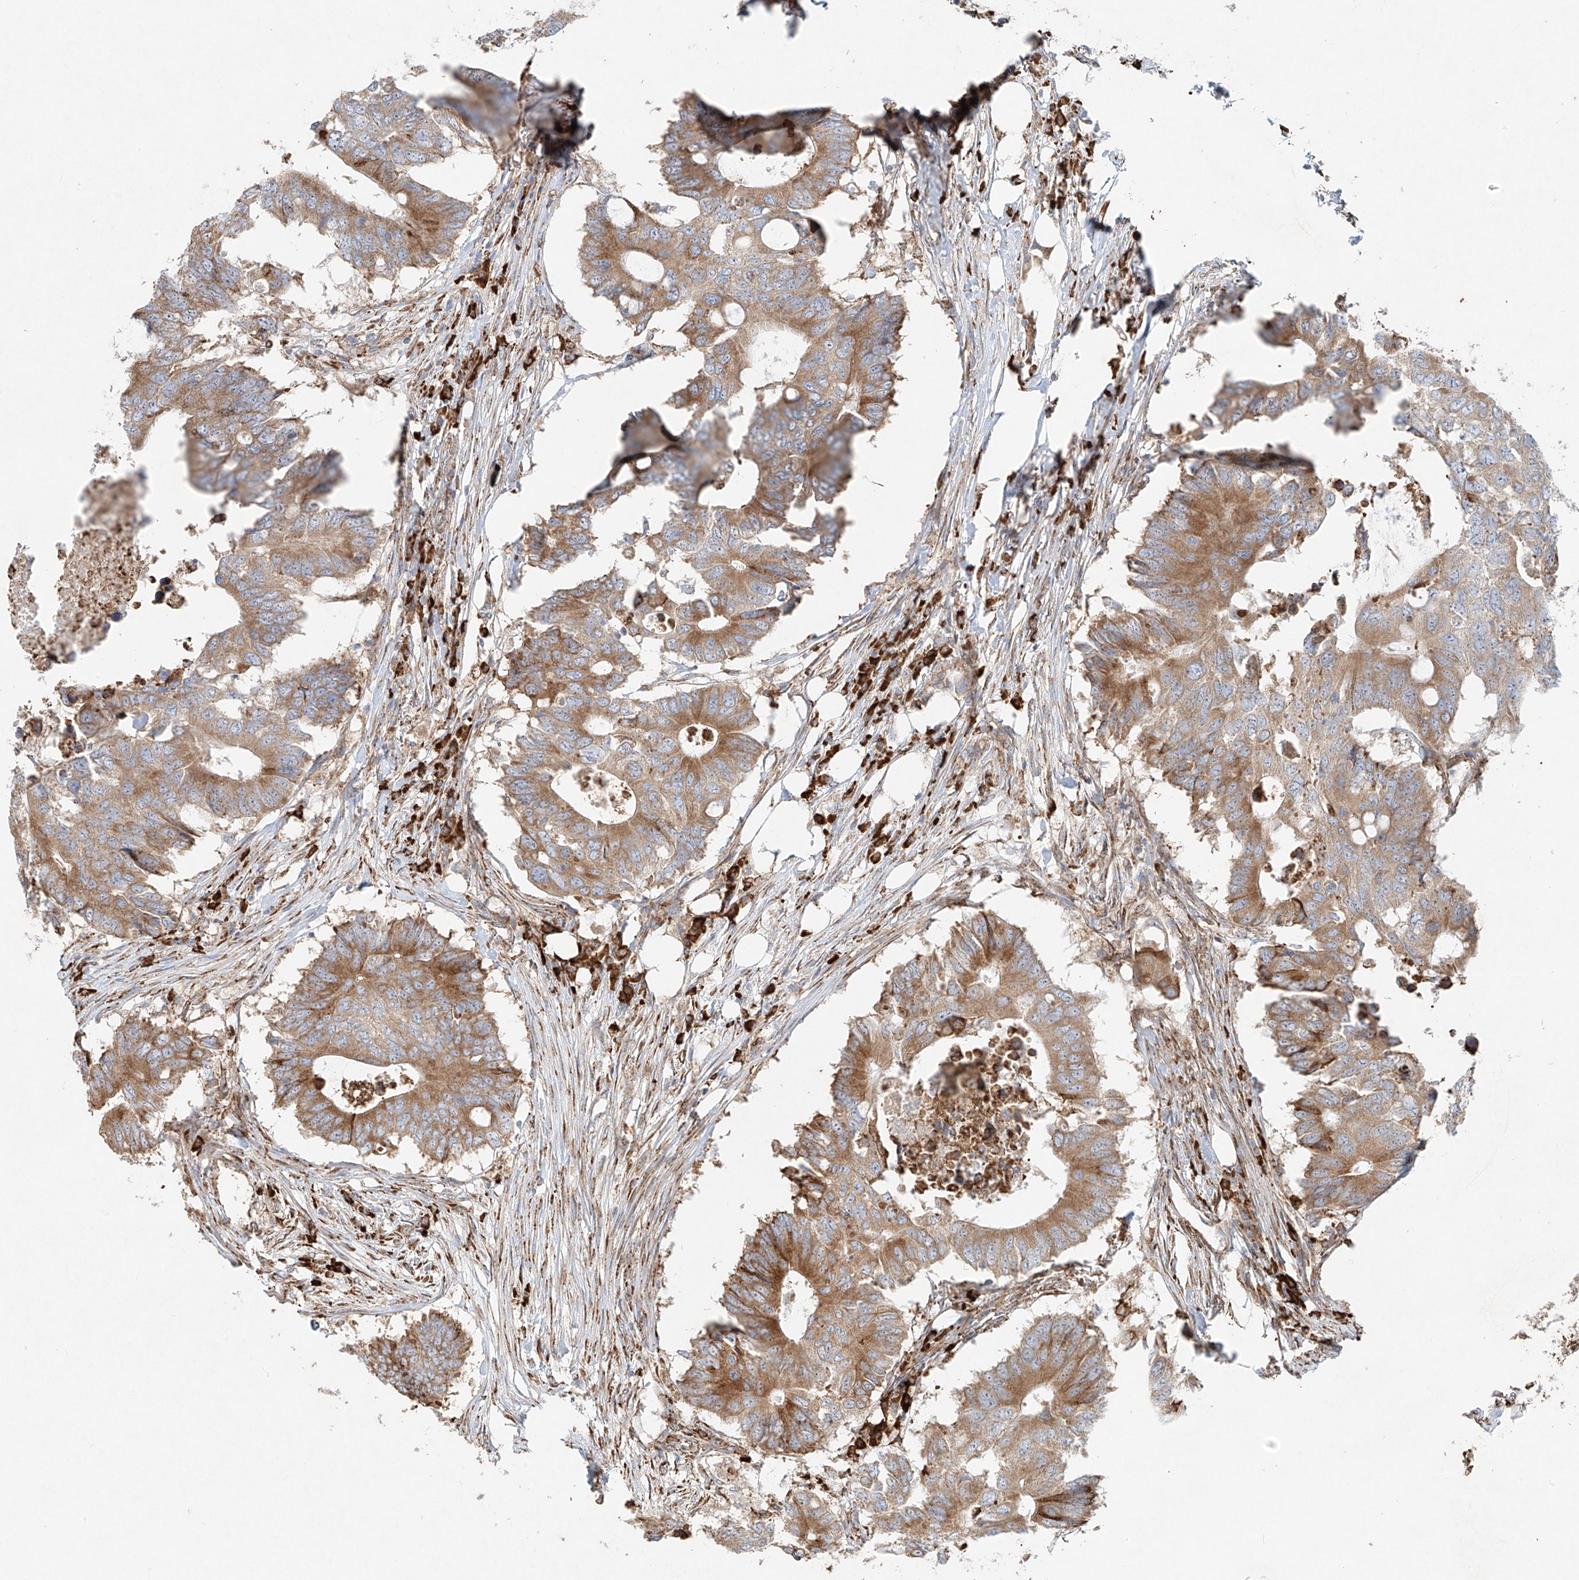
{"staining": {"intensity": "moderate", "quantity": ">75%", "location": "cytoplasmic/membranous"}, "tissue": "colorectal cancer", "cell_type": "Tumor cells", "image_type": "cancer", "snomed": [{"axis": "morphology", "description": "Adenocarcinoma, NOS"}, {"axis": "topography", "description": "Colon"}], "caption": "There is medium levels of moderate cytoplasmic/membranous positivity in tumor cells of colorectal cancer, as demonstrated by immunohistochemical staining (brown color).", "gene": "EIPR1", "patient": {"sex": "male", "age": 71}}